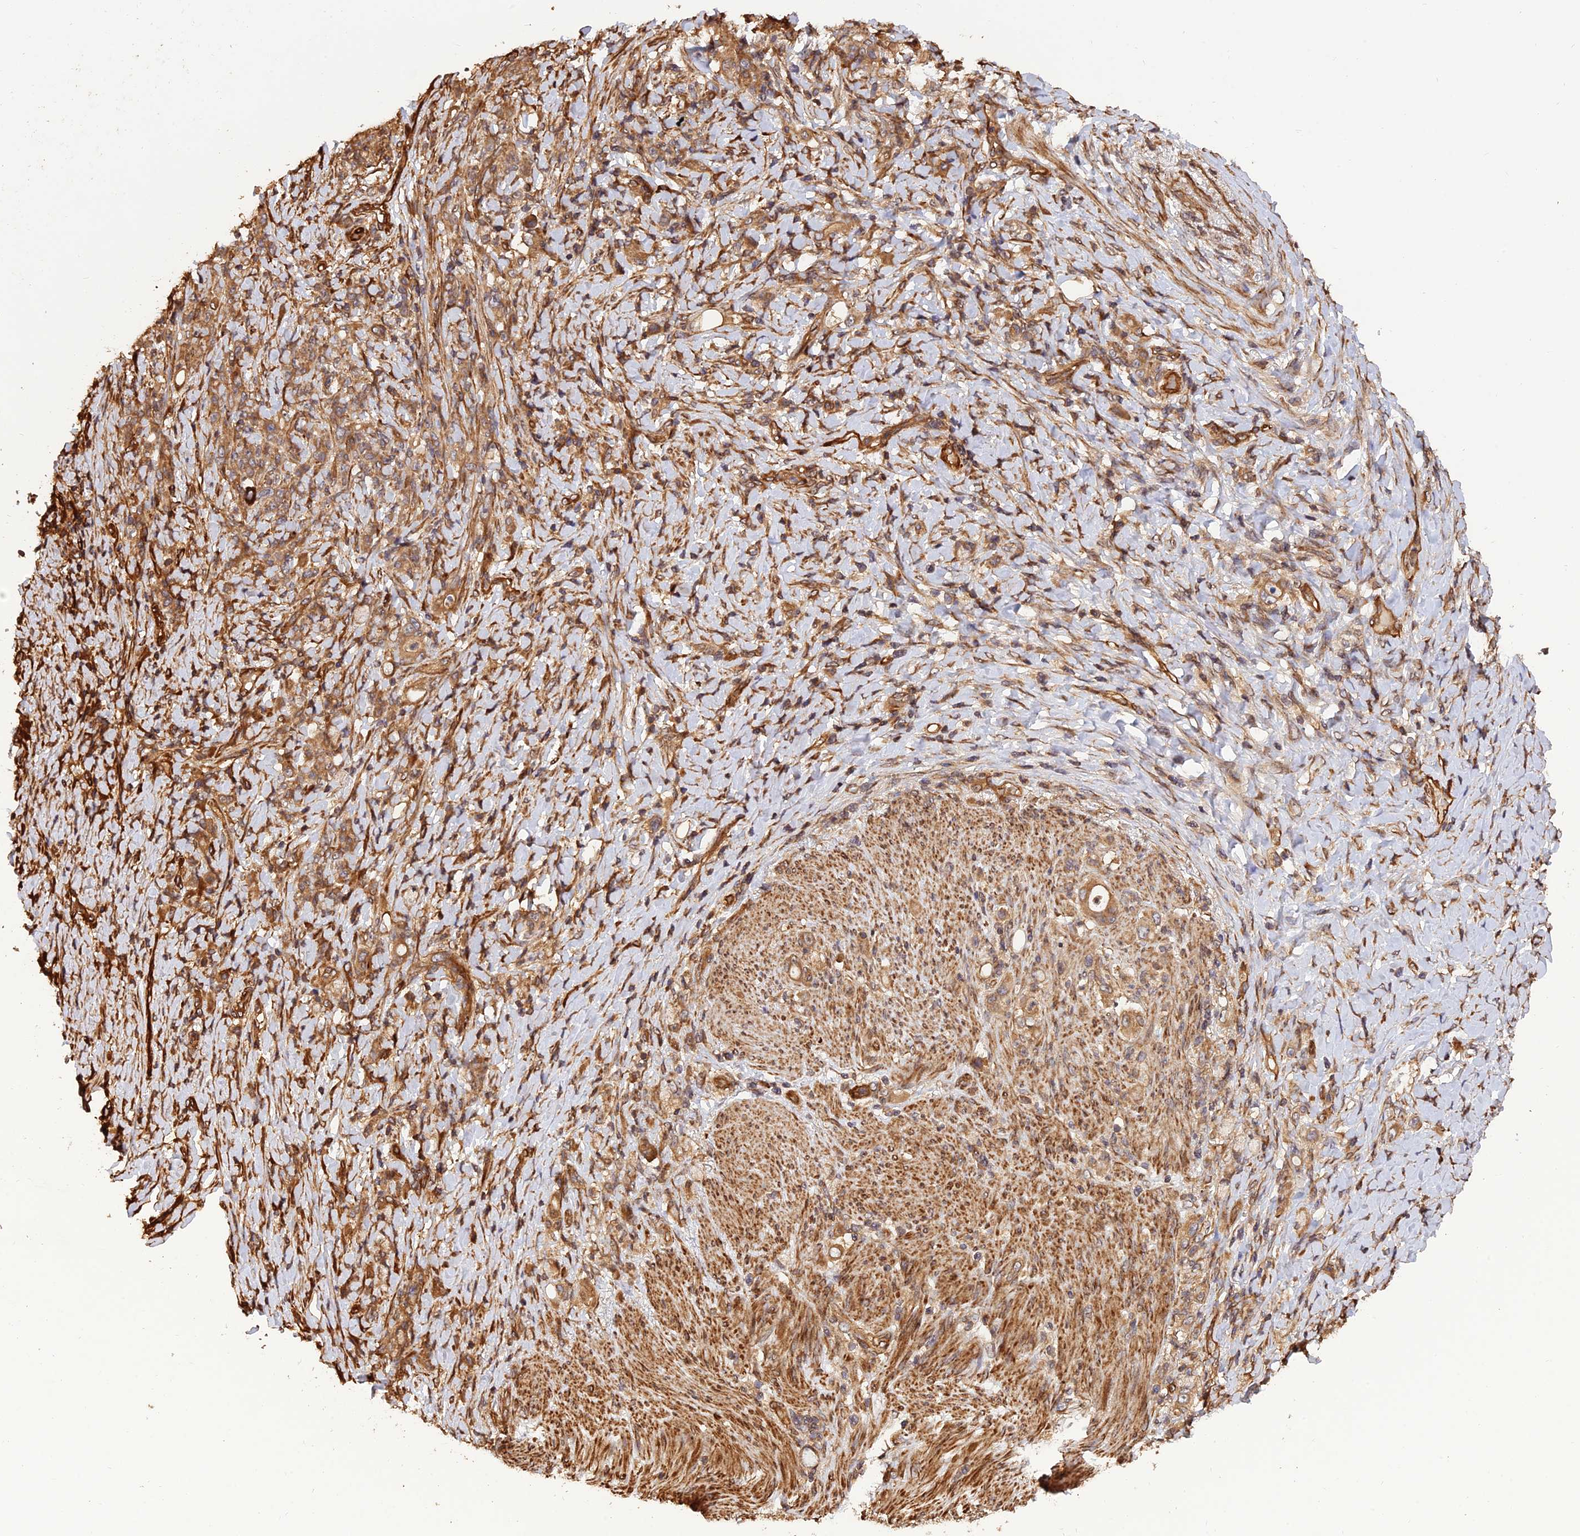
{"staining": {"intensity": "moderate", "quantity": ">75%", "location": "cytoplasmic/membranous"}, "tissue": "stomach cancer", "cell_type": "Tumor cells", "image_type": "cancer", "snomed": [{"axis": "morphology", "description": "Normal tissue, NOS"}, {"axis": "morphology", "description": "Adenocarcinoma, NOS"}, {"axis": "topography", "description": "Stomach"}], "caption": "Immunohistochemical staining of human stomach cancer (adenocarcinoma) displays moderate cytoplasmic/membranous protein staining in approximately >75% of tumor cells.", "gene": "CREBL2", "patient": {"sex": "female", "age": 79}}